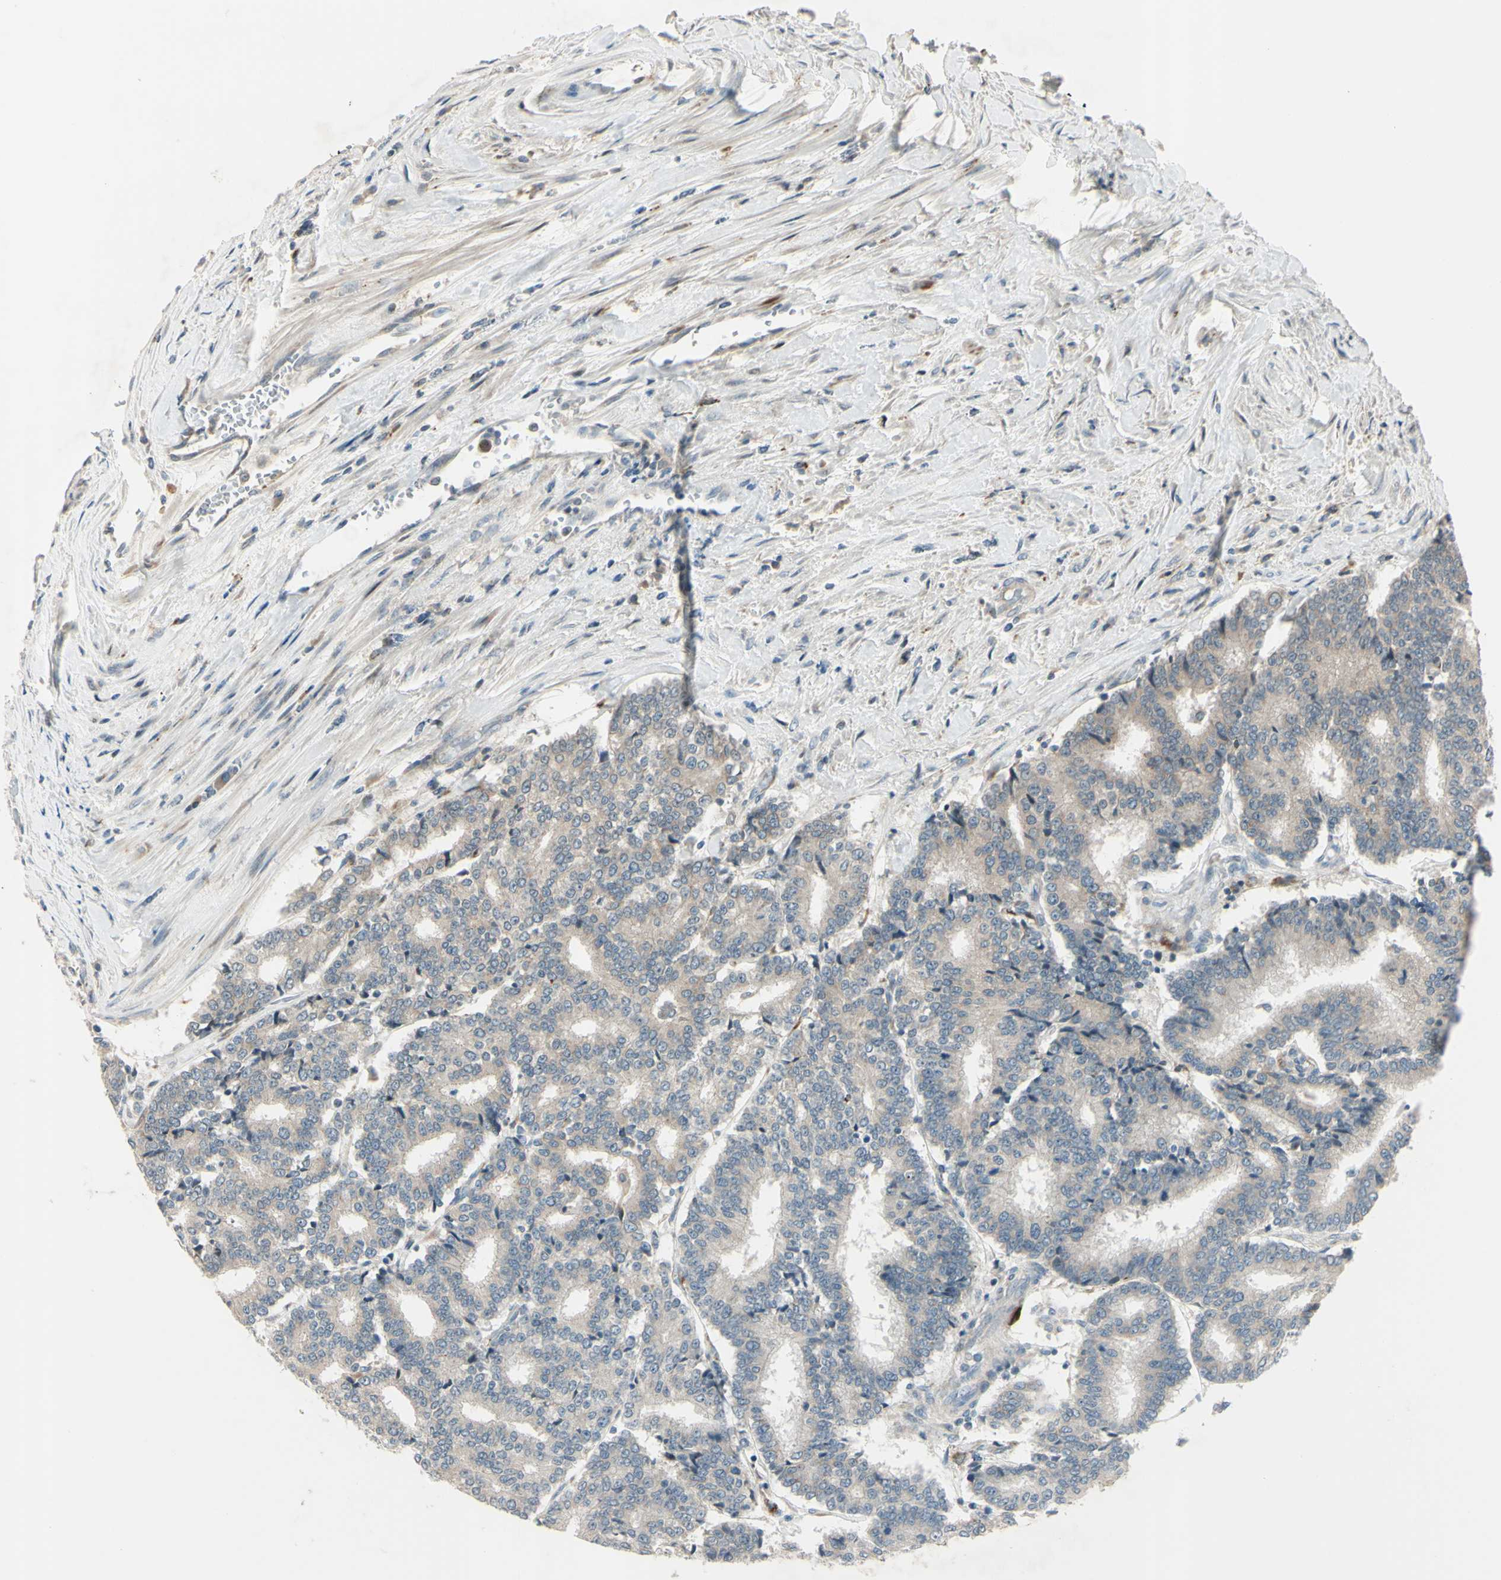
{"staining": {"intensity": "weak", "quantity": "<25%", "location": "cytoplasmic/membranous"}, "tissue": "prostate cancer", "cell_type": "Tumor cells", "image_type": "cancer", "snomed": [{"axis": "morphology", "description": "Normal tissue, NOS"}, {"axis": "morphology", "description": "Adenocarcinoma, High grade"}, {"axis": "topography", "description": "Prostate"}, {"axis": "topography", "description": "Seminal veicle"}], "caption": "Prostate cancer (adenocarcinoma (high-grade)) was stained to show a protein in brown. There is no significant expression in tumor cells.", "gene": "NDFIP1", "patient": {"sex": "male", "age": 55}}